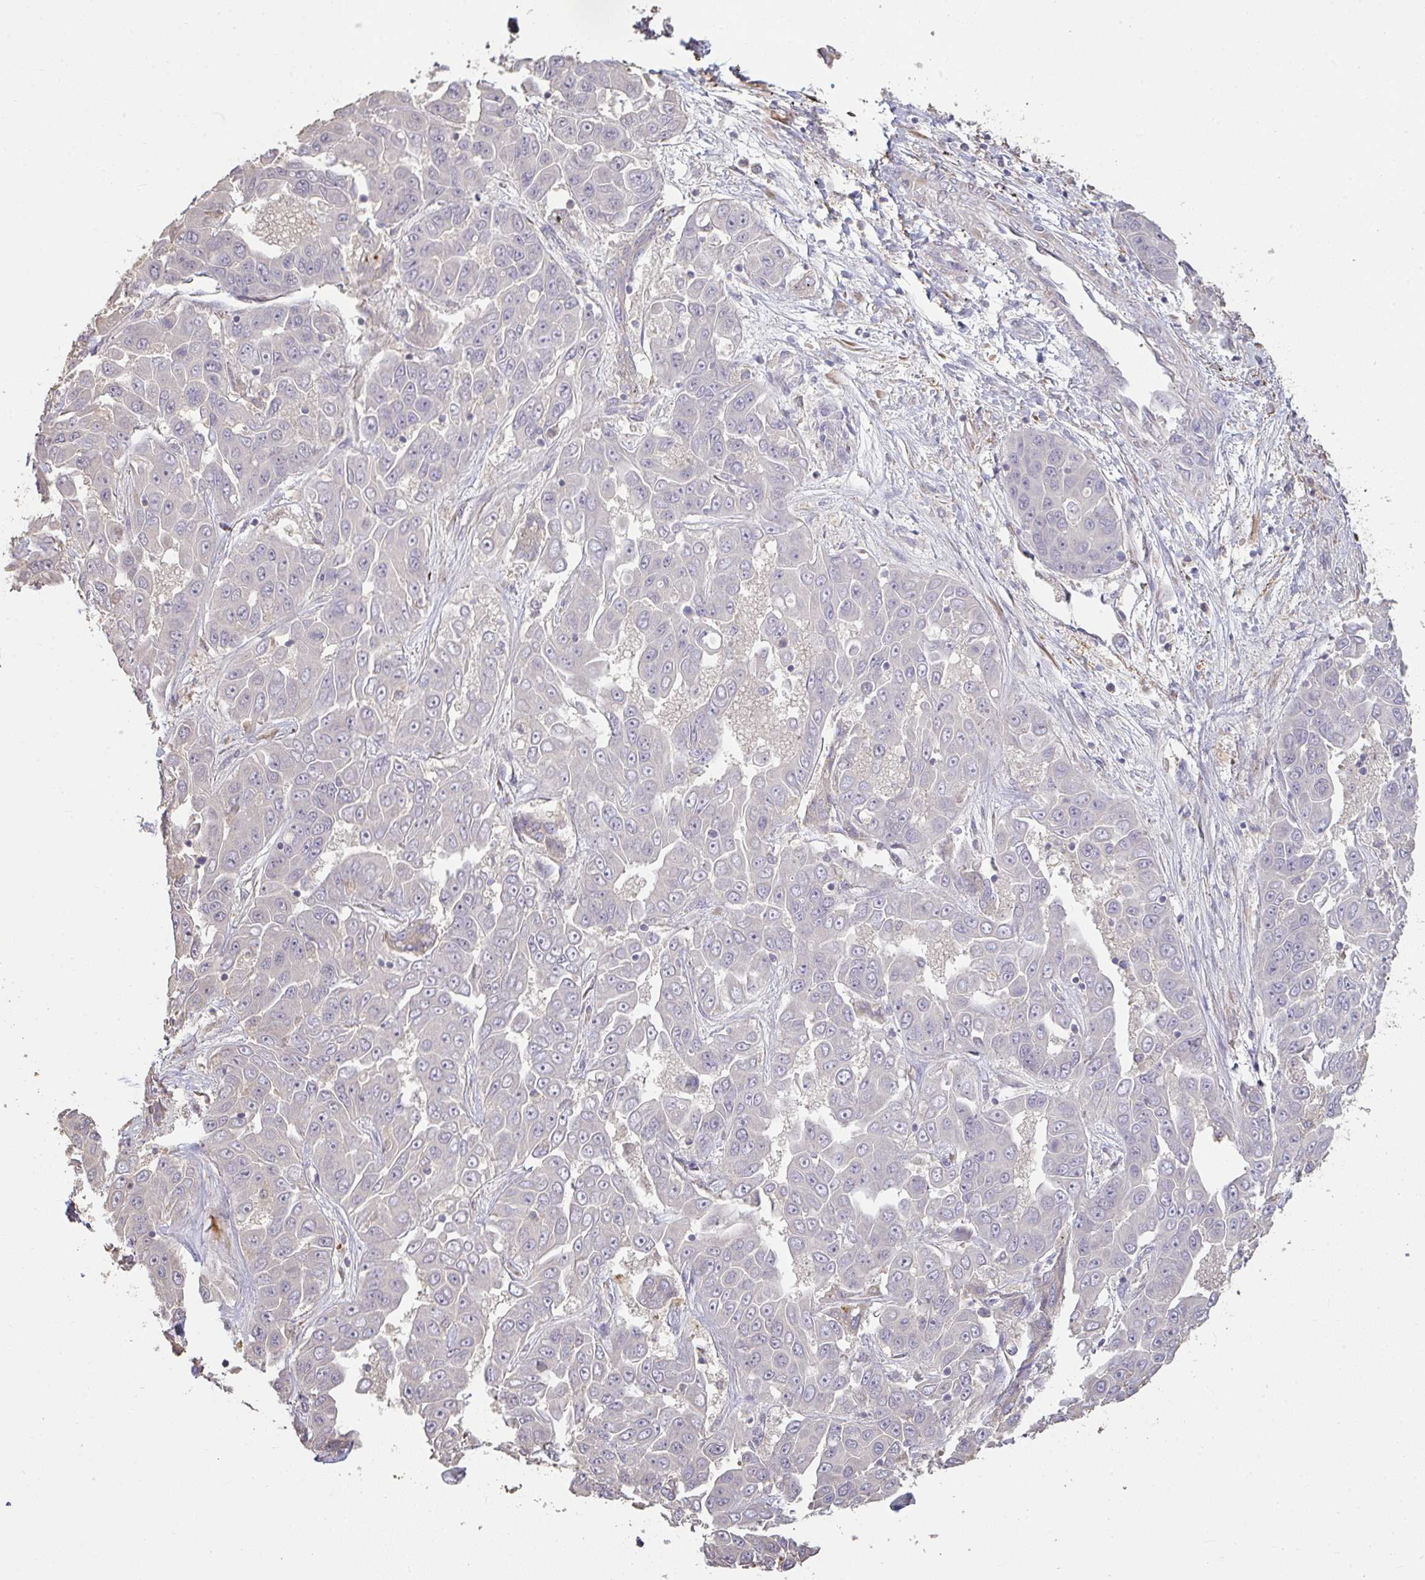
{"staining": {"intensity": "negative", "quantity": "none", "location": "none"}, "tissue": "liver cancer", "cell_type": "Tumor cells", "image_type": "cancer", "snomed": [{"axis": "morphology", "description": "Cholangiocarcinoma"}, {"axis": "topography", "description": "Liver"}], "caption": "Histopathology image shows no significant protein positivity in tumor cells of liver cancer. (DAB (3,3'-diaminobenzidine) immunohistochemistry visualized using brightfield microscopy, high magnification).", "gene": "BRINP3", "patient": {"sex": "female", "age": 52}}